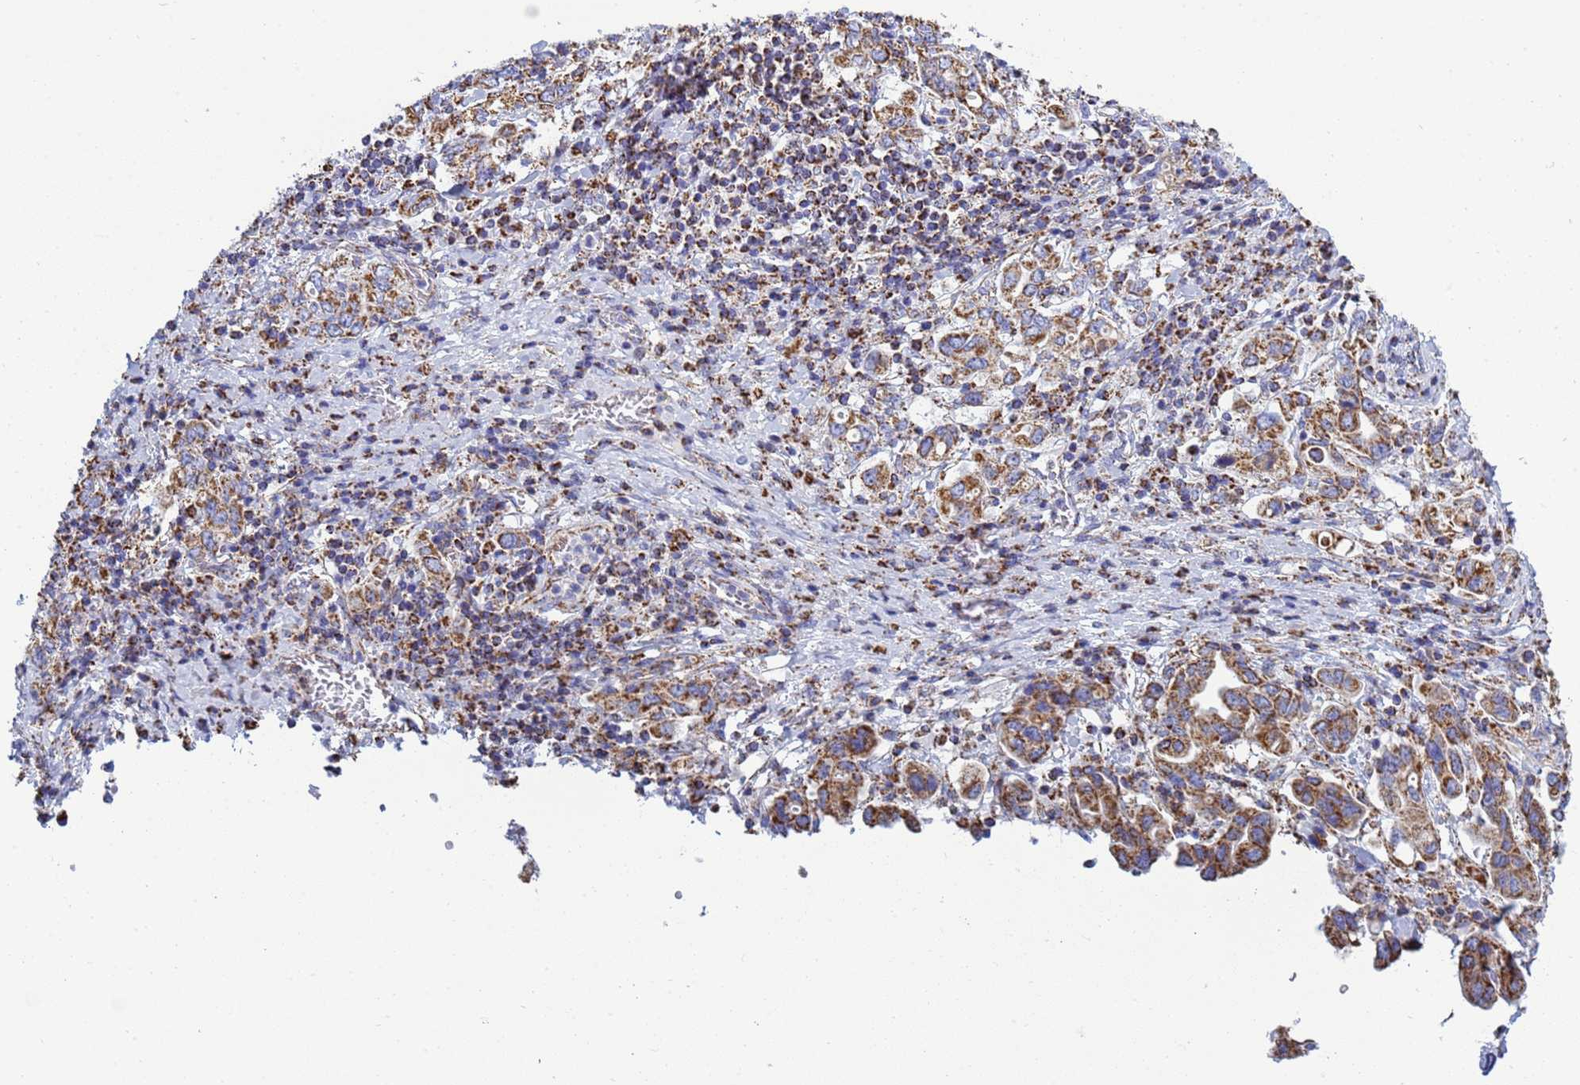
{"staining": {"intensity": "moderate", "quantity": ">75%", "location": "cytoplasmic/membranous"}, "tissue": "stomach cancer", "cell_type": "Tumor cells", "image_type": "cancer", "snomed": [{"axis": "morphology", "description": "Adenocarcinoma, NOS"}, {"axis": "topography", "description": "Stomach, upper"}, {"axis": "topography", "description": "Stomach"}], "caption": "Moderate cytoplasmic/membranous positivity for a protein is appreciated in about >75% of tumor cells of stomach cancer using IHC.", "gene": "COQ4", "patient": {"sex": "male", "age": 62}}